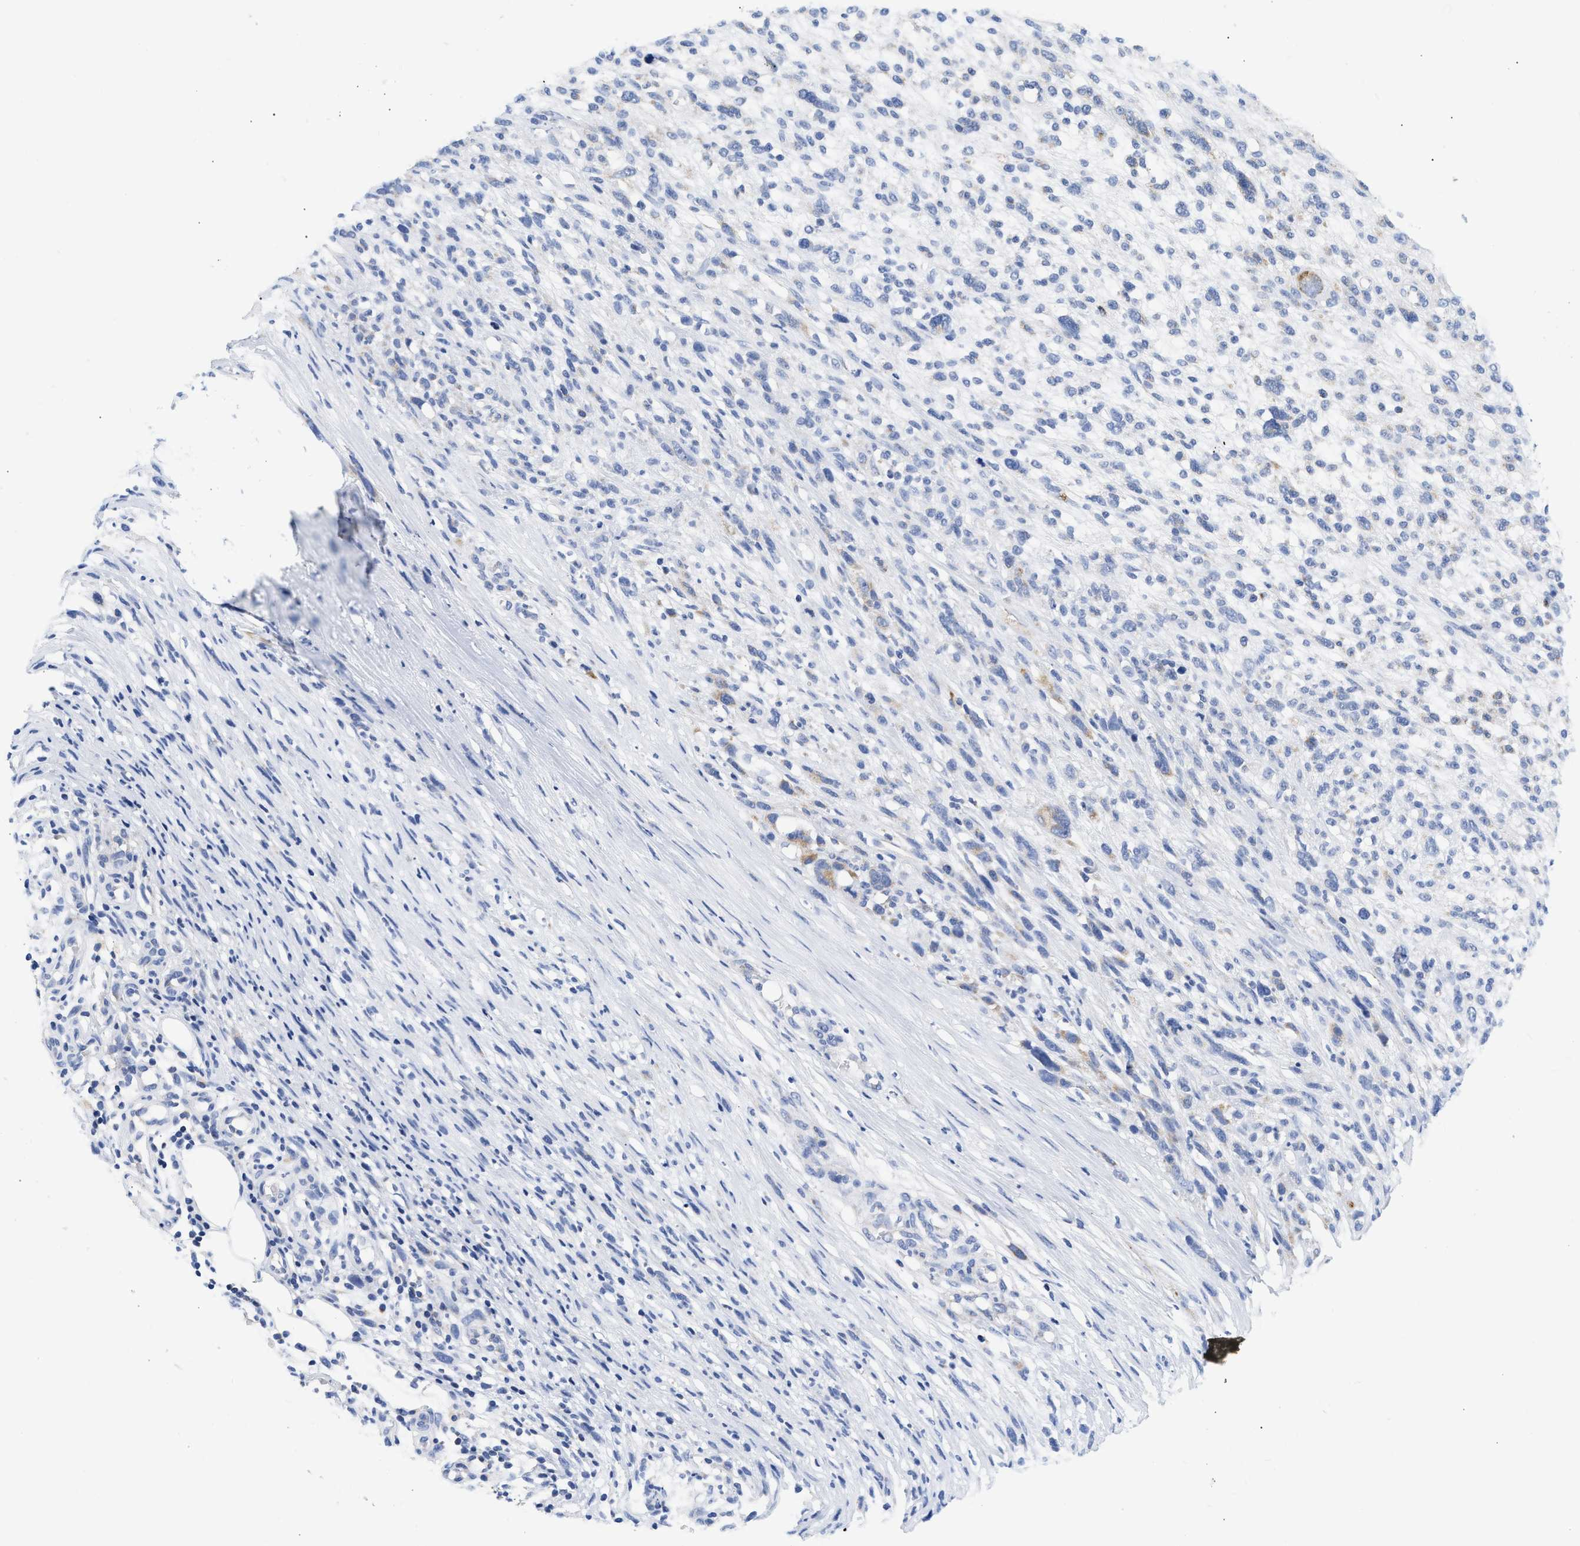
{"staining": {"intensity": "moderate", "quantity": "<25%", "location": "cytoplasmic/membranous"}, "tissue": "melanoma", "cell_type": "Tumor cells", "image_type": "cancer", "snomed": [{"axis": "morphology", "description": "Malignant melanoma, NOS"}, {"axis": "topography", "description": "Skin"}], "caption": "High-magnification brightfield microscopy of melanoma stained with DAB (brown) and counterstained with hematoxylin (blue). tumor cells exhibit moderate cytoplasmic/membranous positivity is seen in approximately<25% of cells. Nuclei are stained in blue.", "gene": "ACOT13", "patient": {"sex": "female", "age": 55}}